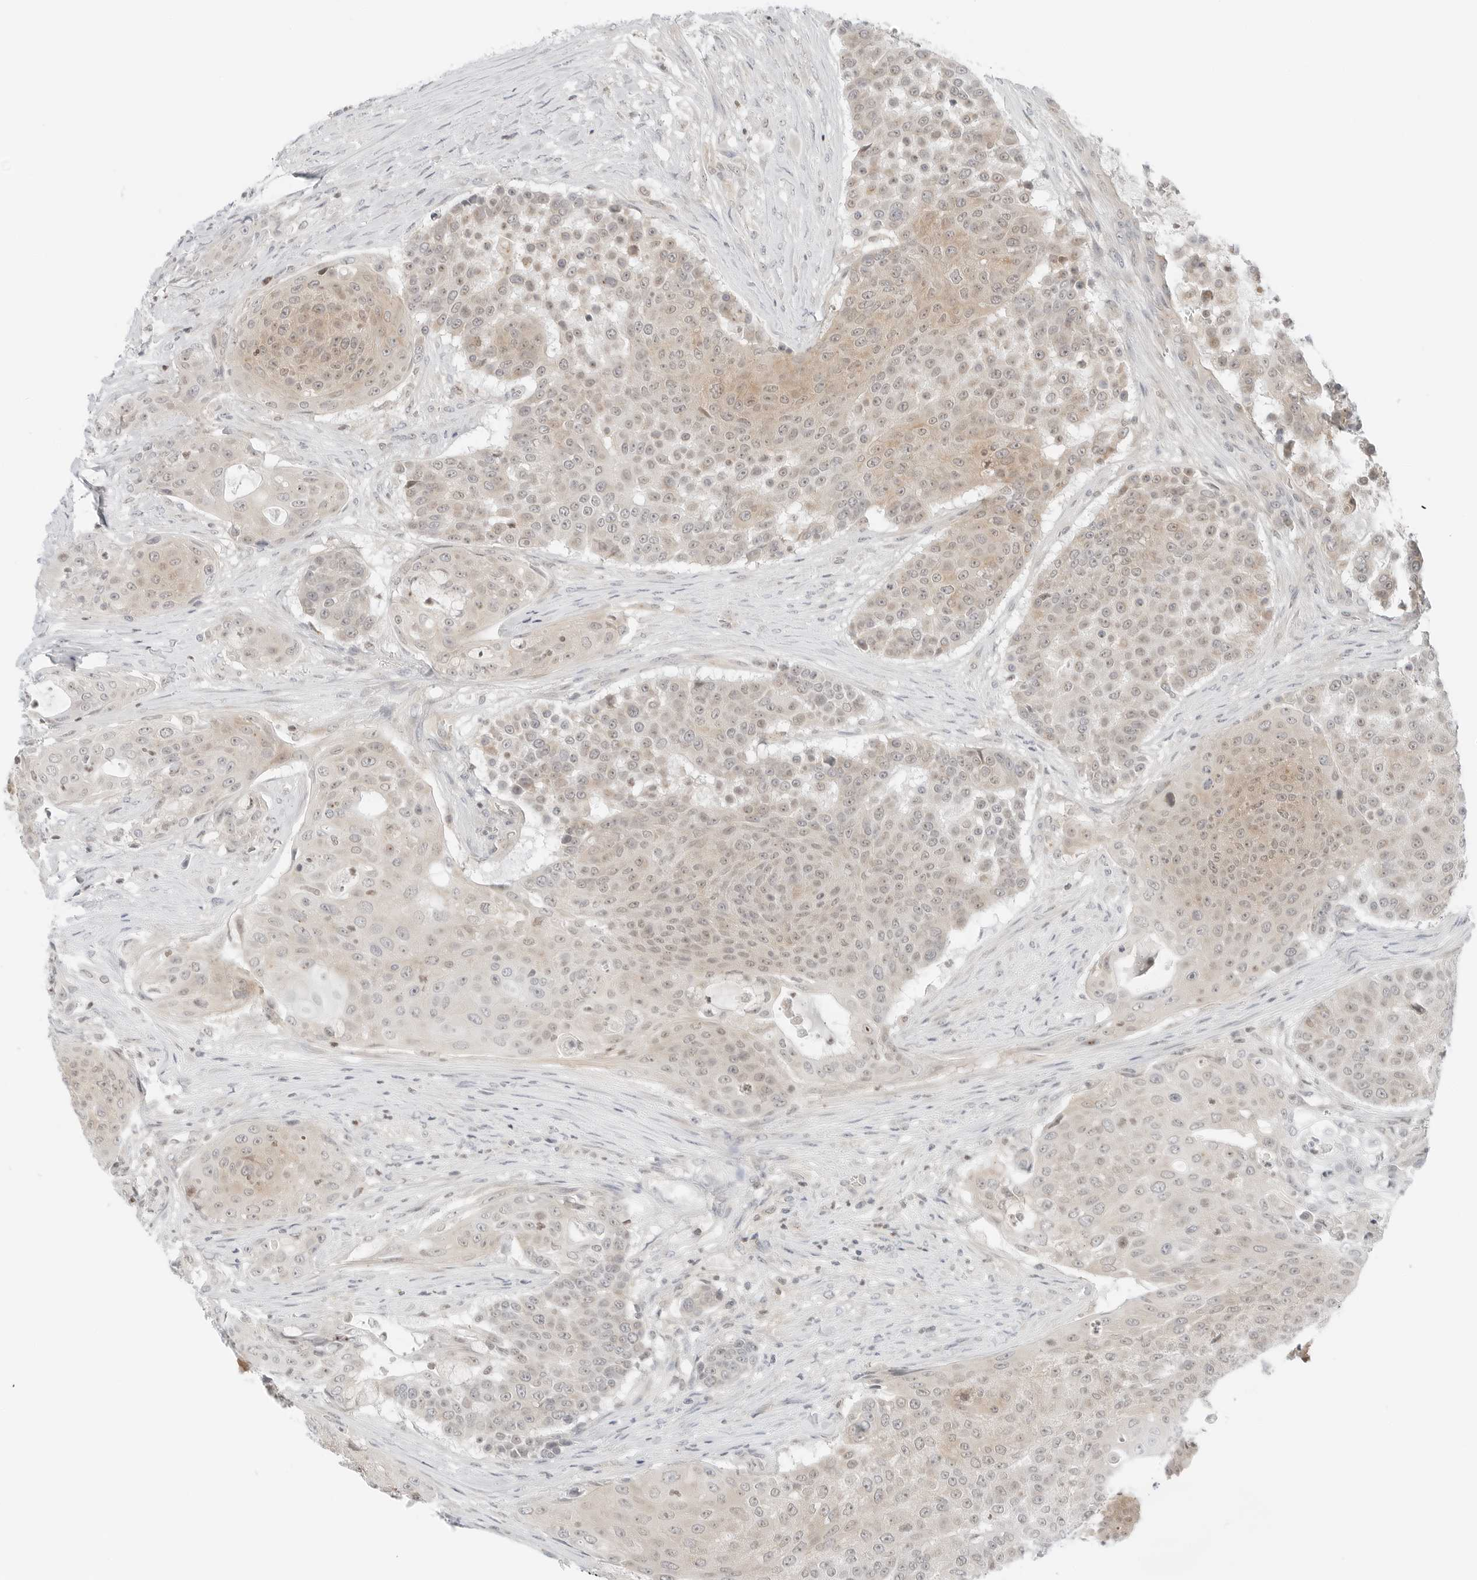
{"staining": {"intensity": "weak", "quantity": ">75%", "location": "cytoplasmic/membranous,nuclear"}, "tissue": "urothelial cancer", "cell_type": "Tumor cells", "image_type": "cancer", "snomed": [{"axis": "morphology", "description": "Urothelial carcinoma, High grade"}, {"axis": "topography", "description": "Urinary bladder"}], "caption": "Immunohistochemistry of high-grade urothelial carcinoma reveals low levels of weak cytoplasmic/membranous and nuclear staining in approximately >75% of tumor cells.", "gene": "IQCC", "patient": {"sex": "female", "age": 63}}